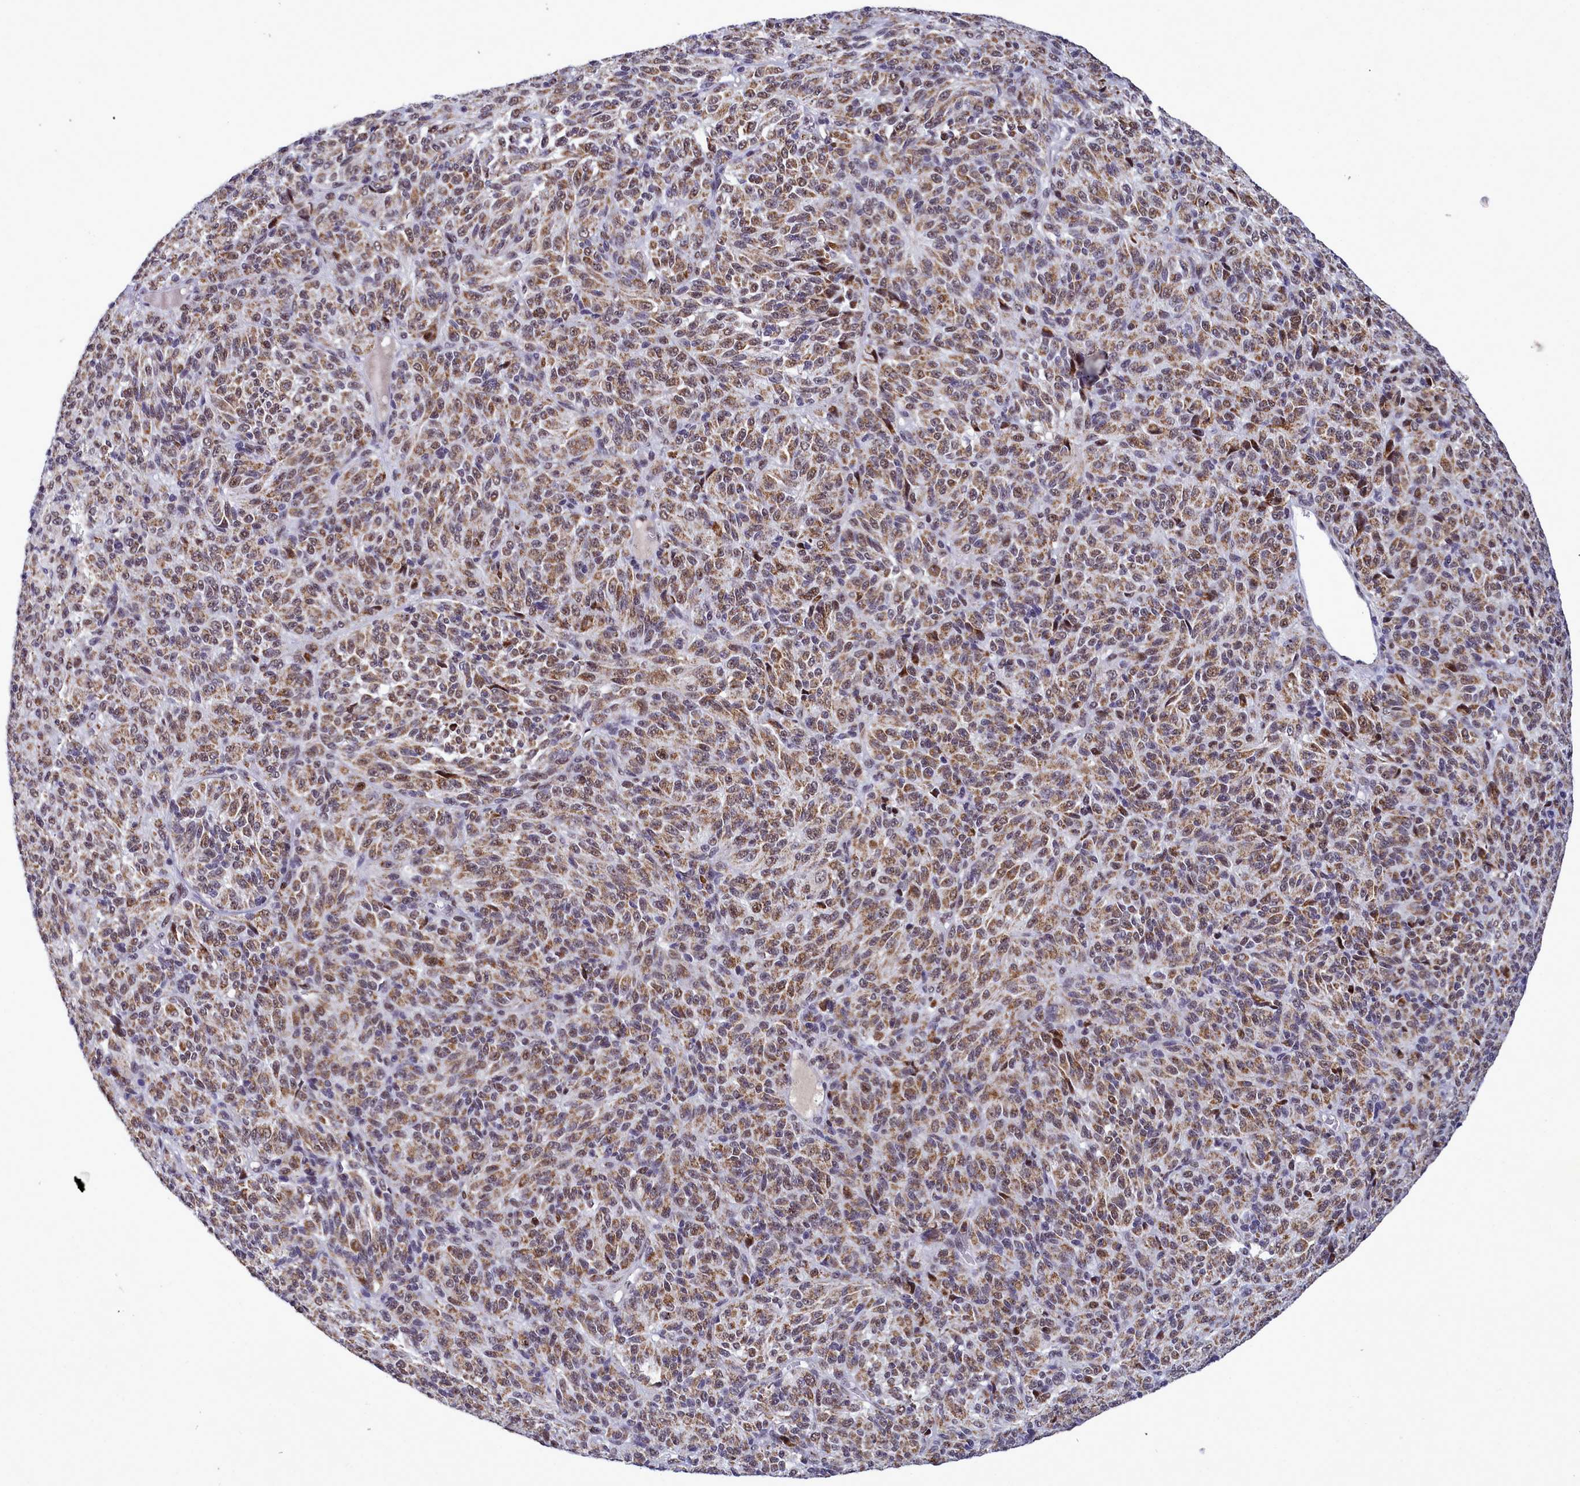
{"staining": {"intensity": "moderate", "quantity": ">75%", "location": "cytoplasmic/membranous,nuclear"}, "tissue": "melanoma", "cell_type": "Tumor cells", "image_type": "cancer", "snomed": [{"axis": "morphology", "description": "Malignant melanoma, Metastatic site"}, {"axis": "topography", "description": "Brain"}], "caption": "Immunohistochemical staining of malignant melanoma (metastatic site) displays medium levels of moderate cytoplasmic/membranous and nuclear protein staining in approximately >75% of tumor cells. The protein is shown in brown color, while the nuclei are stained blue.", "gene": "POM121L2", "patient": {"sex": "female", "age": 56}}